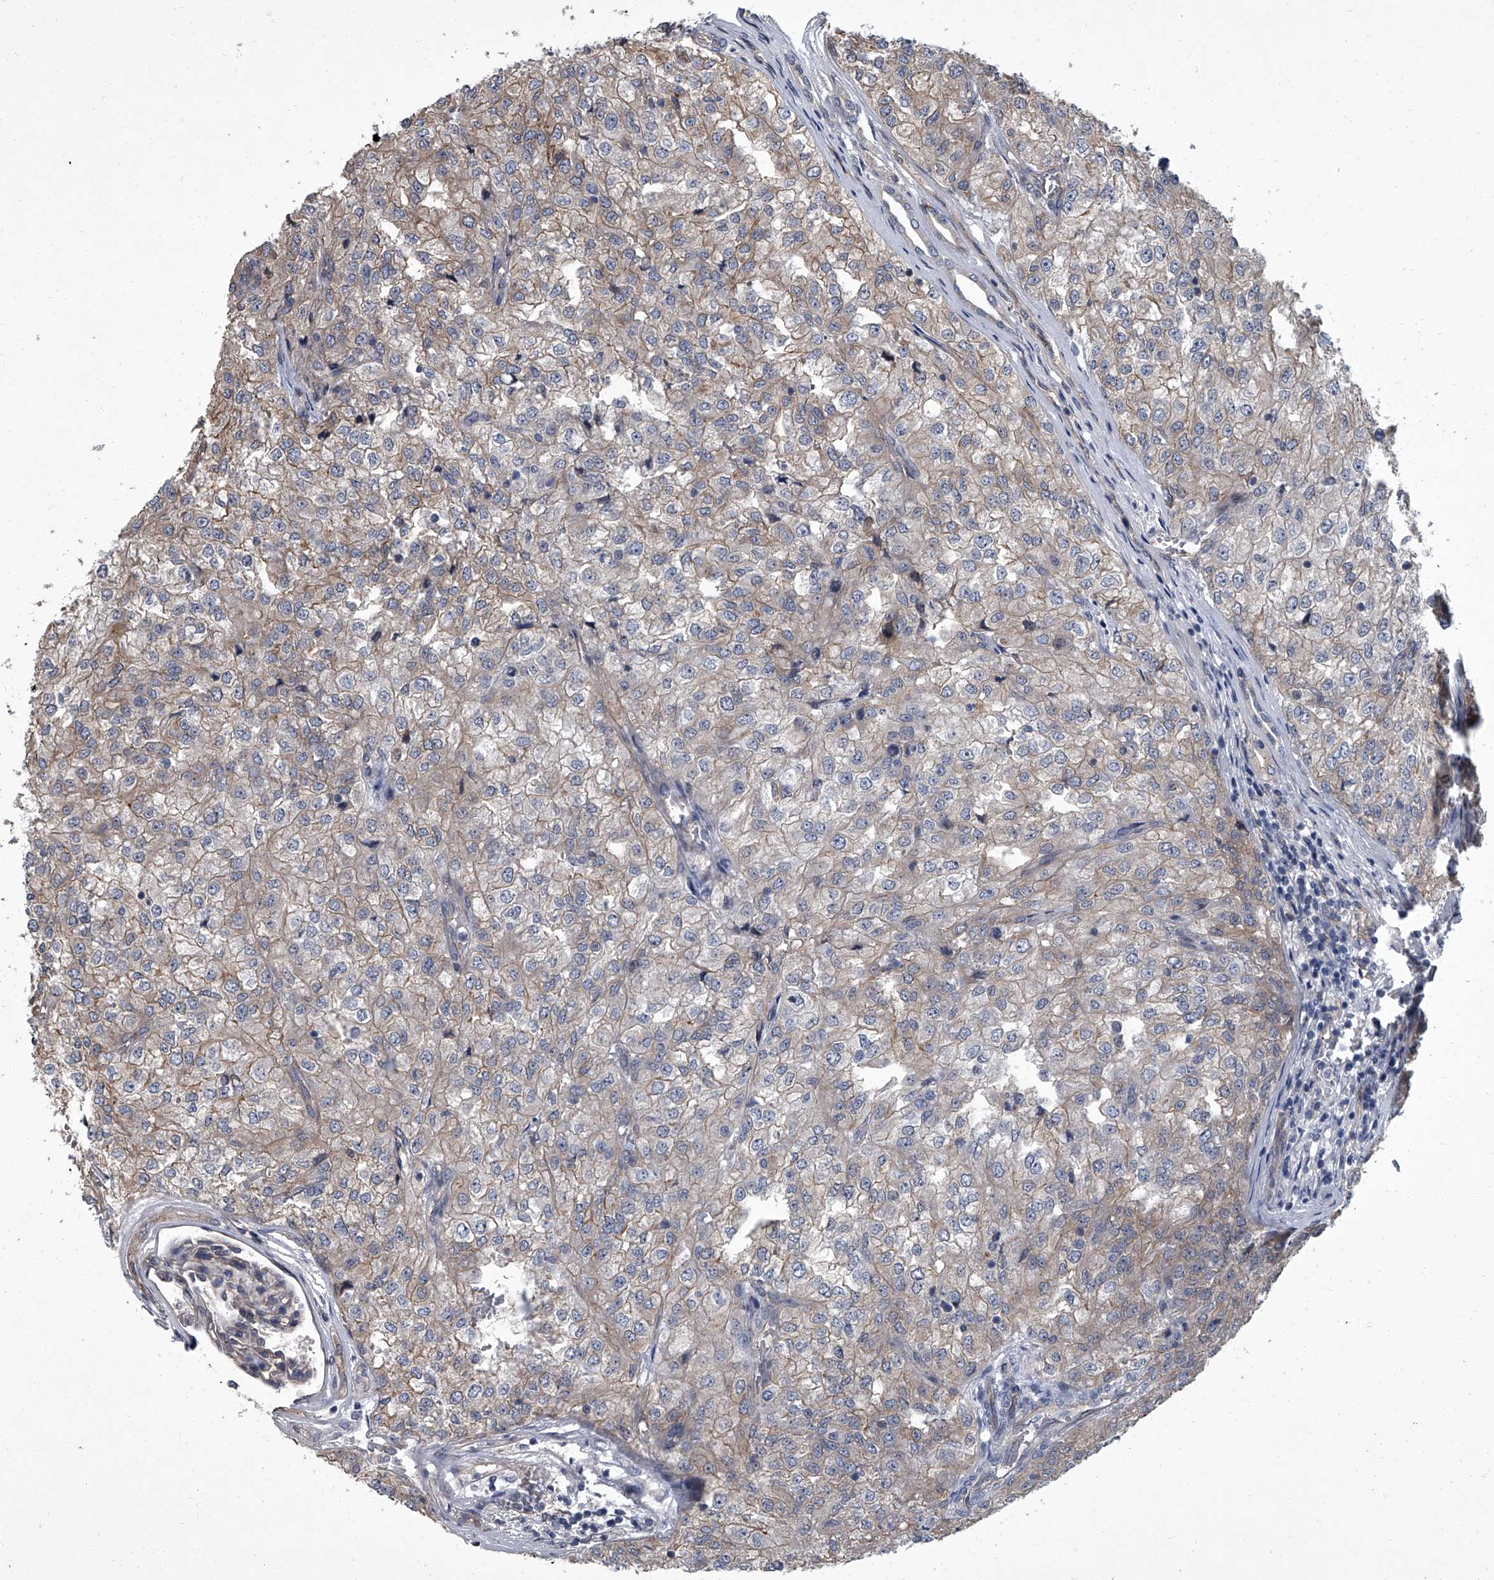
{"staining": {"intensity": "weak", "quantity": ">75%", "location": "cytoplasmic/membranous"}, "tissue": "renal cancer", "cell_type": "Tumor cells", "image_type": "cancer", "snomed": [{"axis": "morphology", "description": "Adenocarcinoma, NOS"}, {"axis": "topography", "description": "Kidney"}], "caption": "Protein staining of renal adenocarcinoma tissue shows weak cytoplasmic/membranous staining in approximately >75% of tumor cells.", "gene": "SIRT4", "patient": {"sex": "female", "age": 54}}